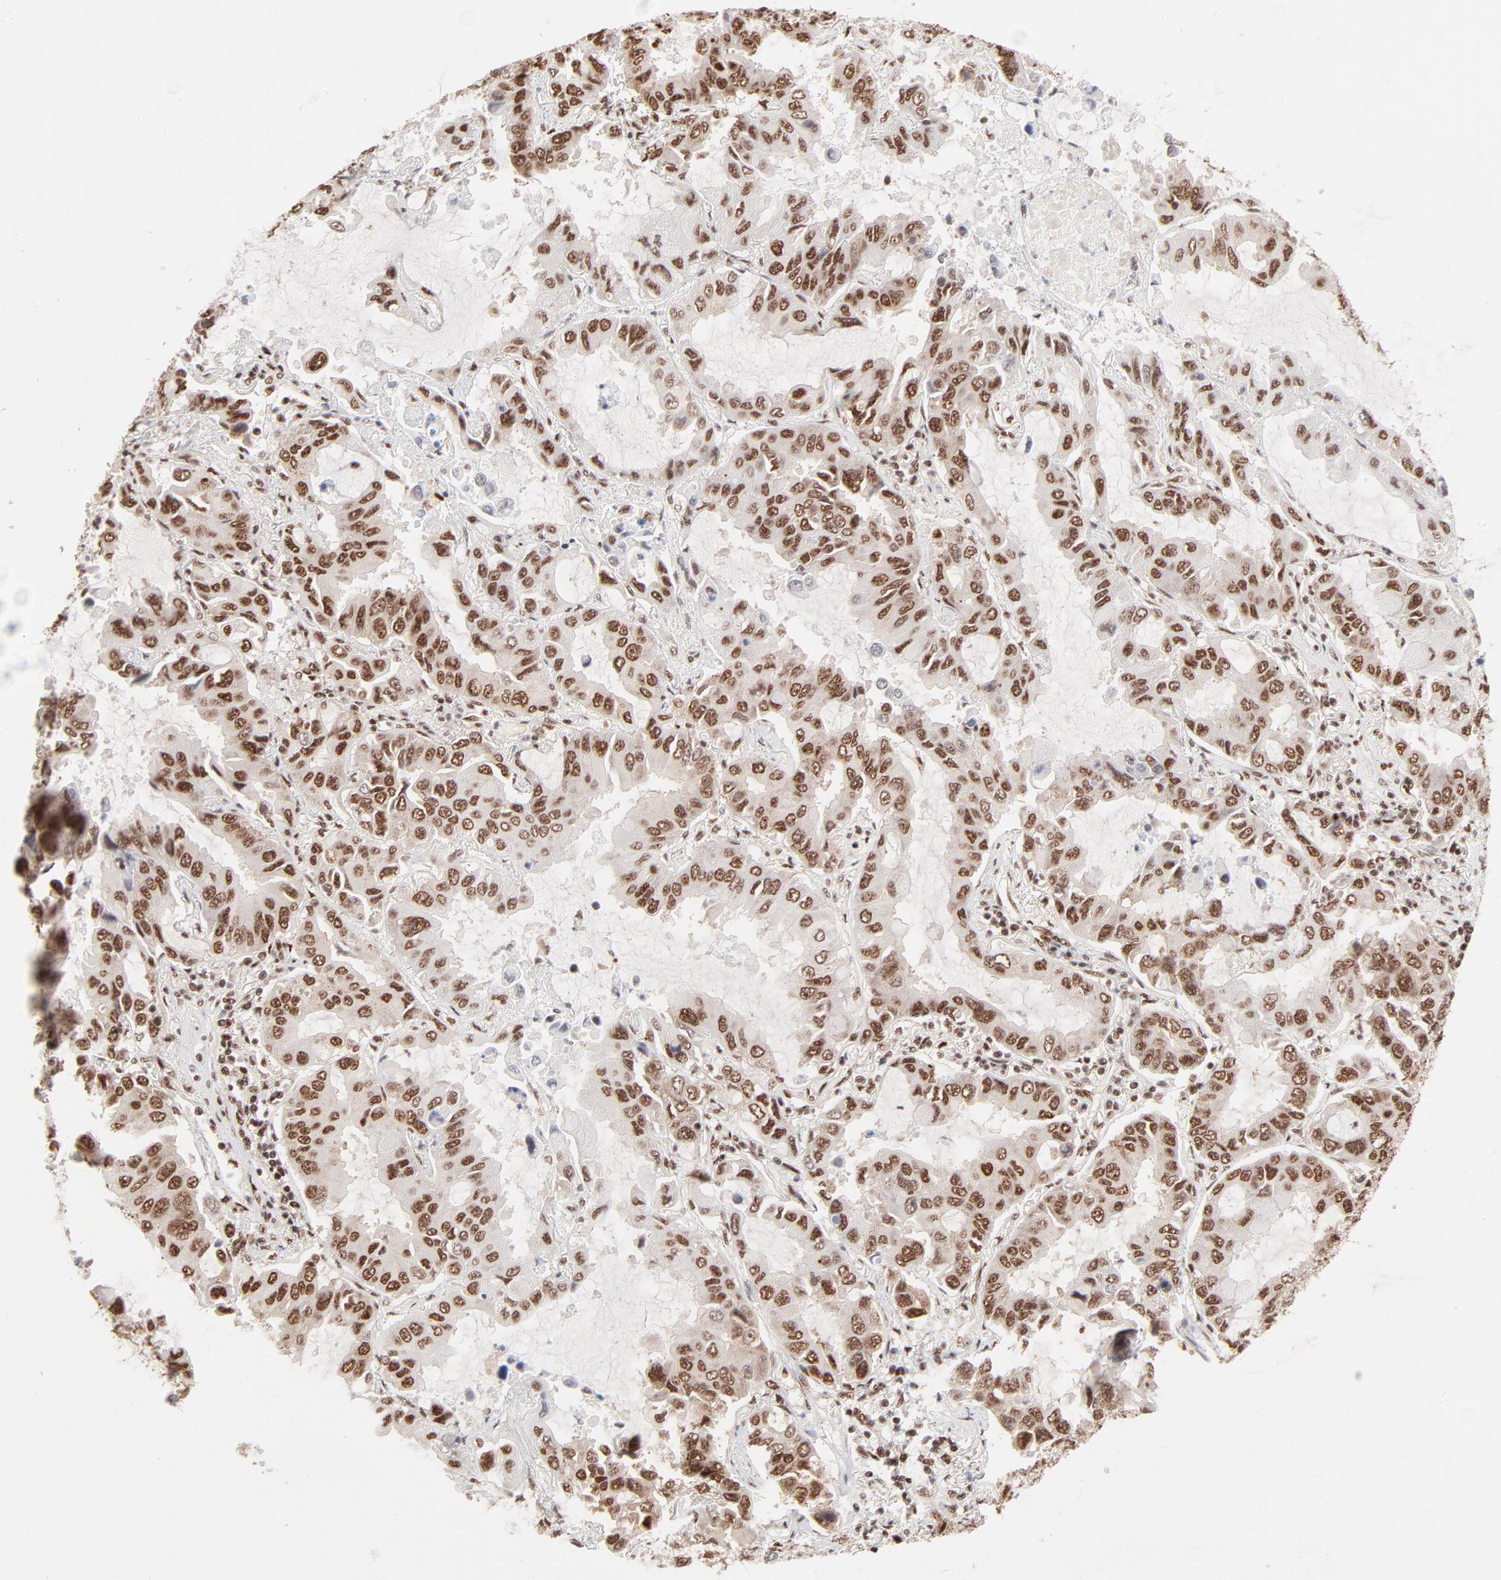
{"staining": {"intensity": "strong", "quantity": ">75%", "location": "nuclear"}, "tissue": "lung cancer", "cell_type": "Tumor cells", "image_type": "cancer", "snomed": [{"axis": "morphology", "description": "Adenocarcinoma, NOS"}, {"axis": "topography", "description": "Lung"}], "caption": "An immunohistochemistry image of tumor tissue is shown. Protein staining in brown labels strong nuclear positivity in adenocarcinoma (lung) within tumor cells.", "gene": "TARDBP", "patient": {"sex": "male", "age": 64}}